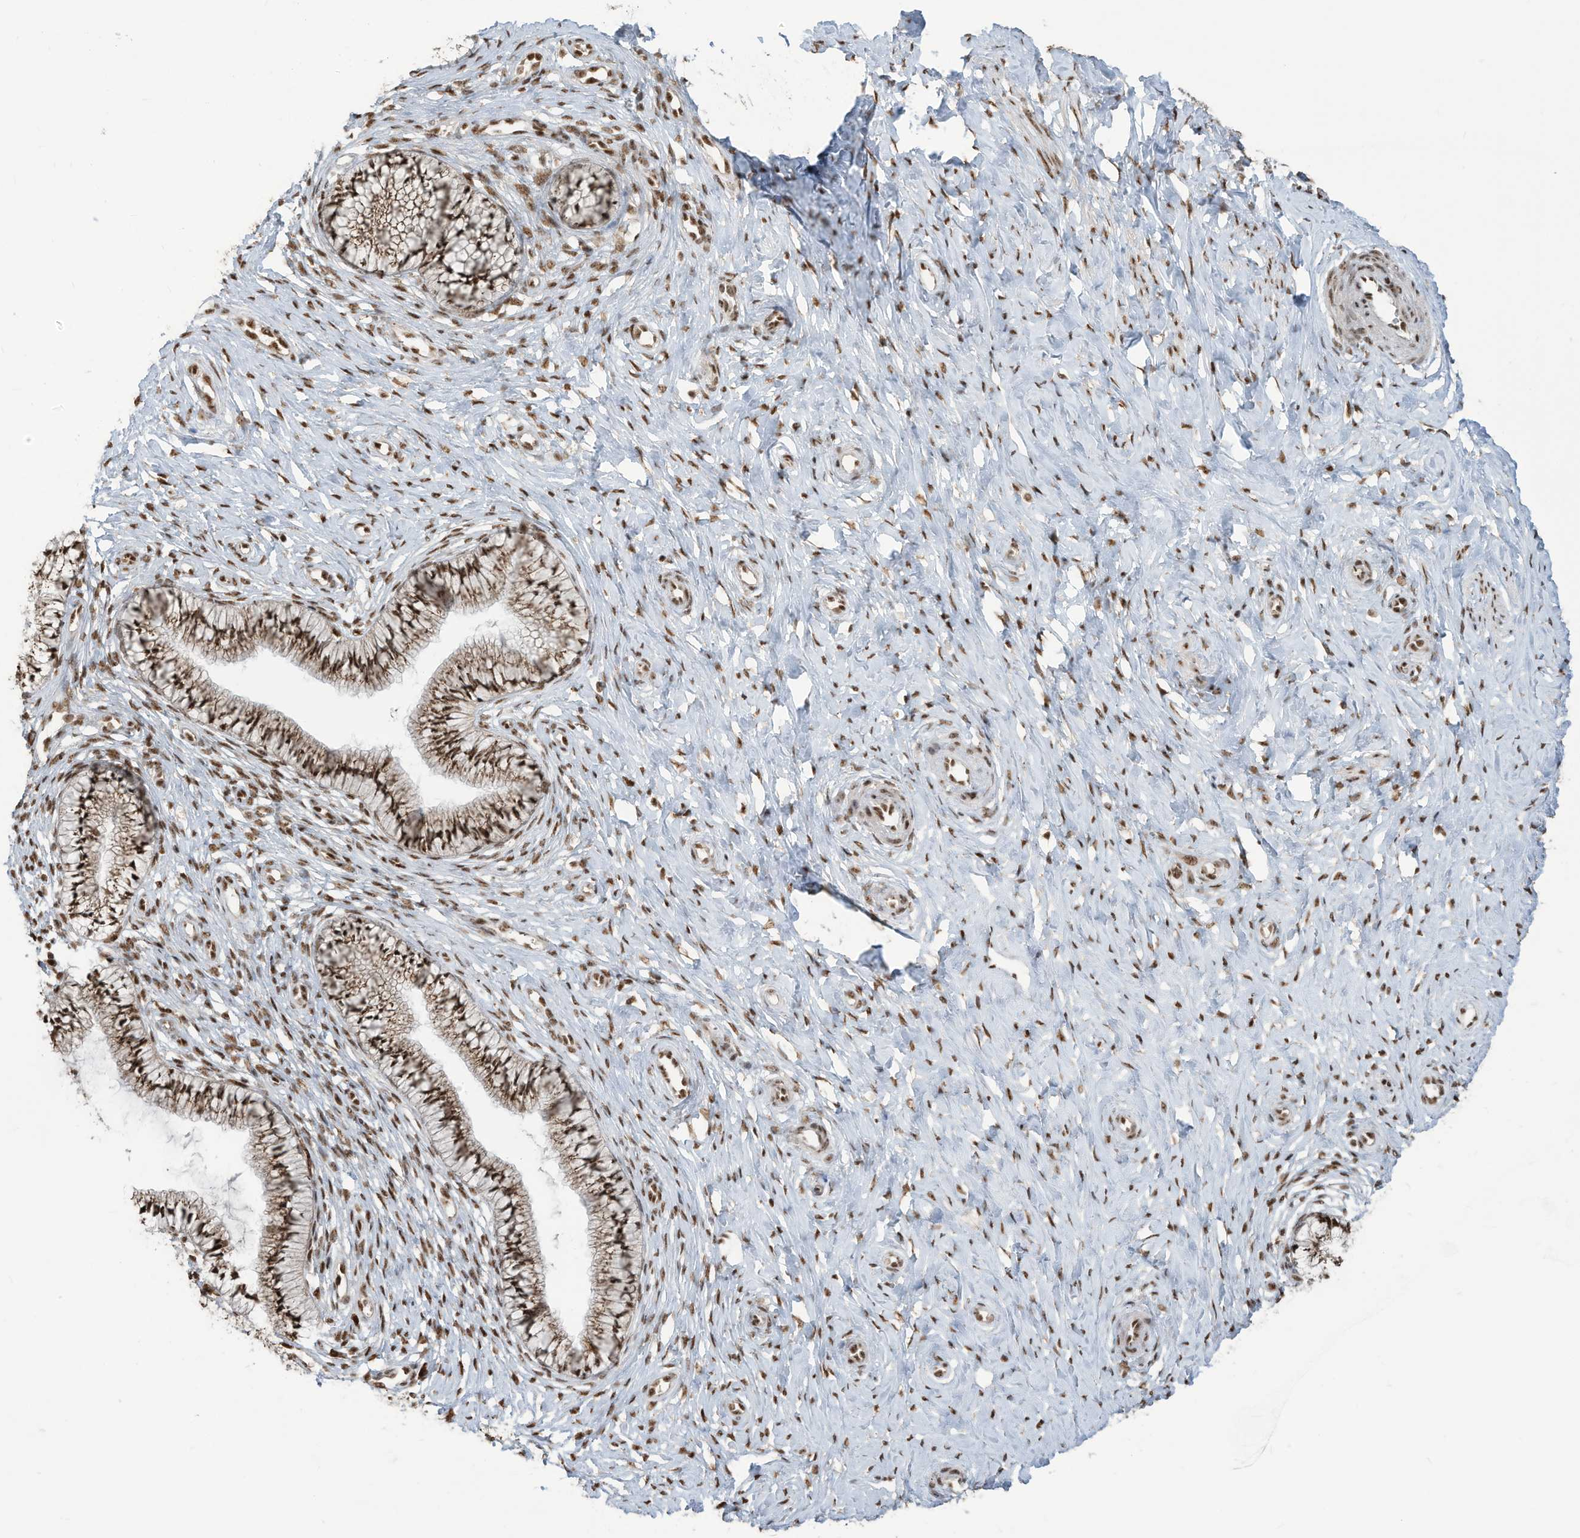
{"staining": {"intensity": "strong", "quantity": ">75%", "location": "cytoplasmic/membranous,nuclear"}, "tissue": "cervix", "cell_type": "Glandular cells", "image_type": "normal", "snomed": [{"axis": "morphology", "description": "Normal tissue, NOS"}, {"axis": "topography", "description": "Cervix"}], "caption": "Immunohistochemical staining of benign human cervix shows strong cytoplasmic/membranous,nuclear protein positivity in approximately >75% of glandular cells. (IHC, brightfield microscopy, high magnification).", "gene": "LBH", "patient": {"sex": "female", "age": 36}}